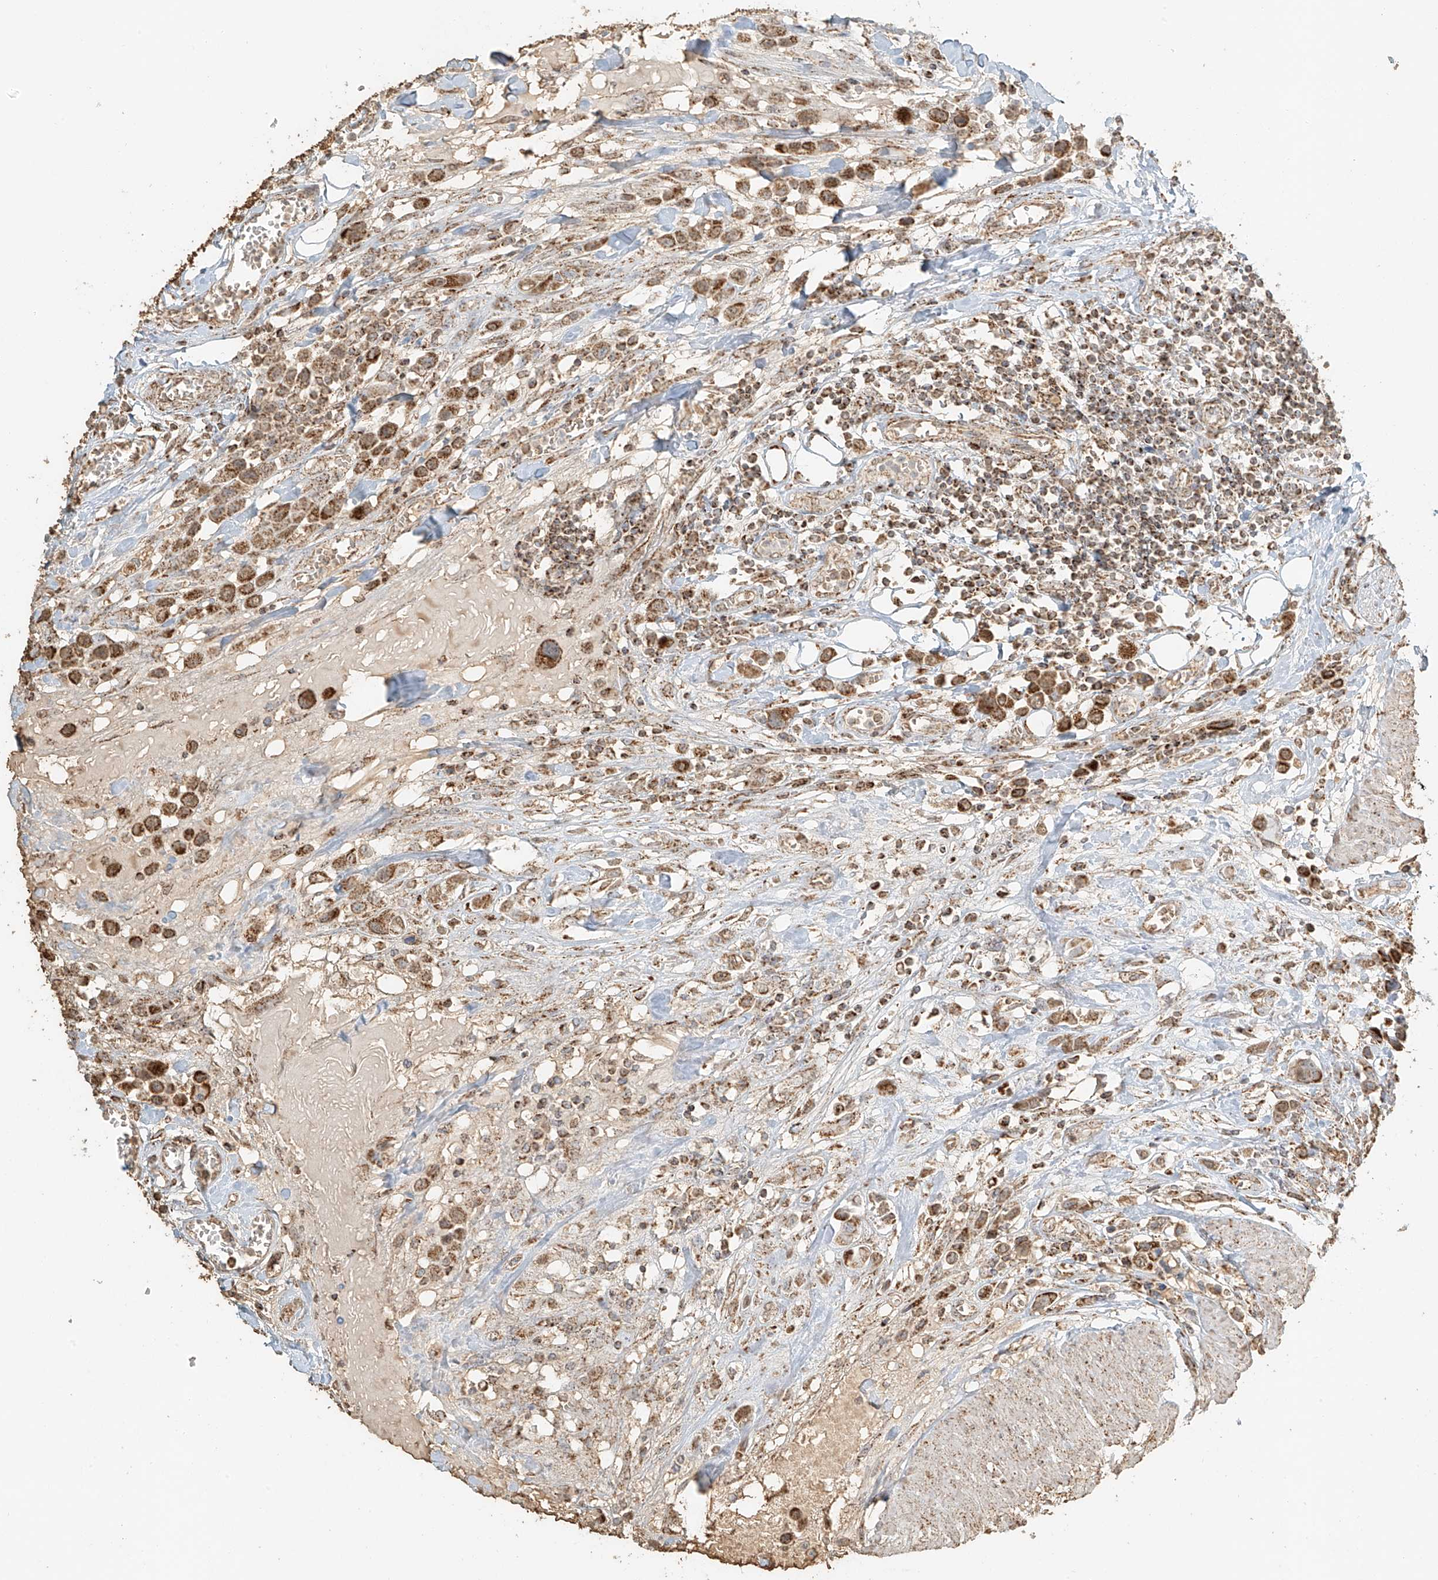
{"staining": {"intensity": "moderate", "quantity": ">75%", "location": "cytoplasmic/membranous"}, "tissue": "urothelial cancer", "cell_type": "Tumor cells", "image_type": "cancer", "snomed": [{"axis": "morphology", "description": "Urothelial carcinoma, High grade"}, {"axis": "topography", "description": "Urinary bladder"}], "caption": "Protein expression analysis of human urothelial carcinoma (high-grade) reveals moderate cytoplasmic/membranous staining in approximately >75% of tumor cells.", "gene": "MIPEP", "patient": {"sex": "male", "age": 50}}